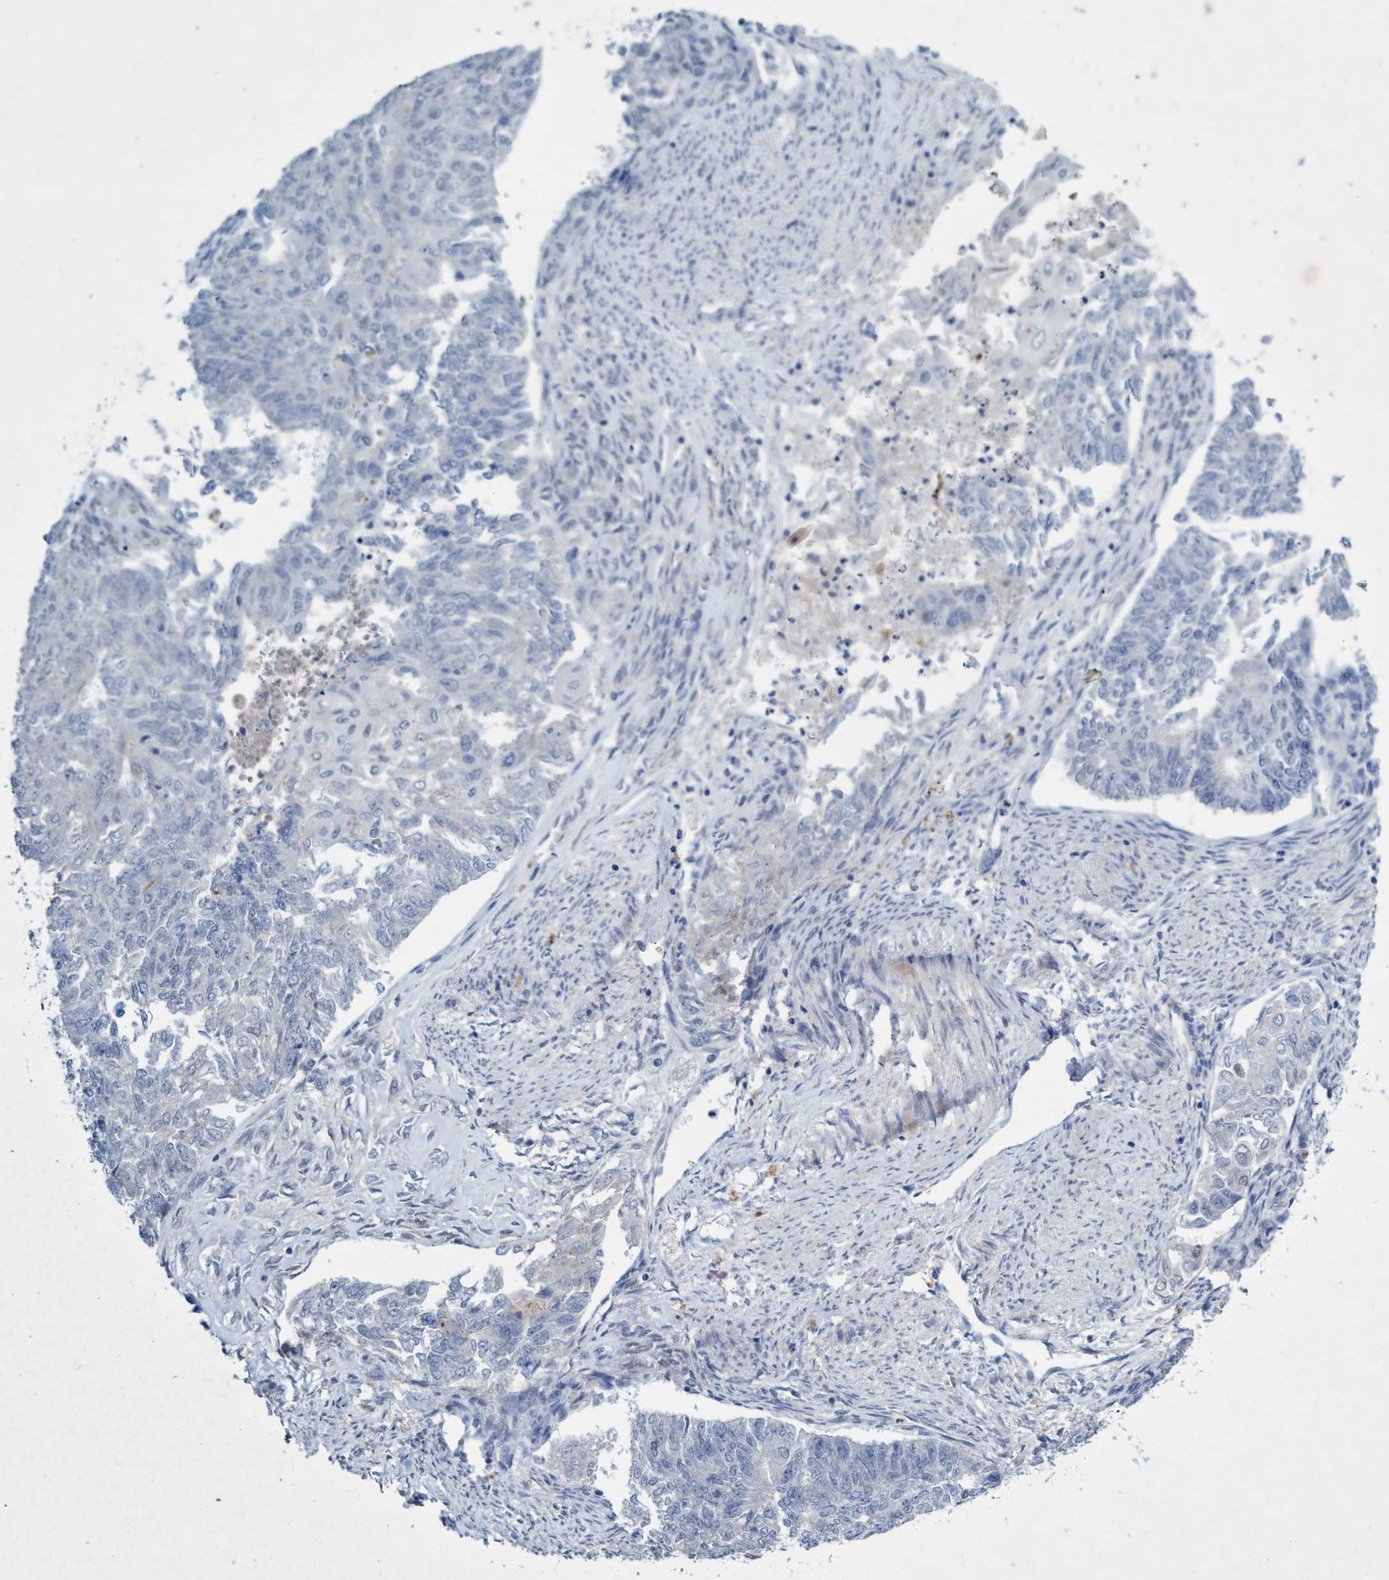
{"staining": {"intensity": "negative", "quantity": "none", "location": "none"}, "tissue": "endometrial cancer", "cell_type": "Tumor cells", "image_type": "cancer", "snomed": [{"axis": "morphology", "description": "Adenocarcinoma, NOS"}, {"axis": "topography", "description": "Endometrium"}], "caption": "IHC of endometrial cancer exhibits no staining in tumor cells.", "gene": "RNF208", "patient": {"sex": "female", "age": 32}}